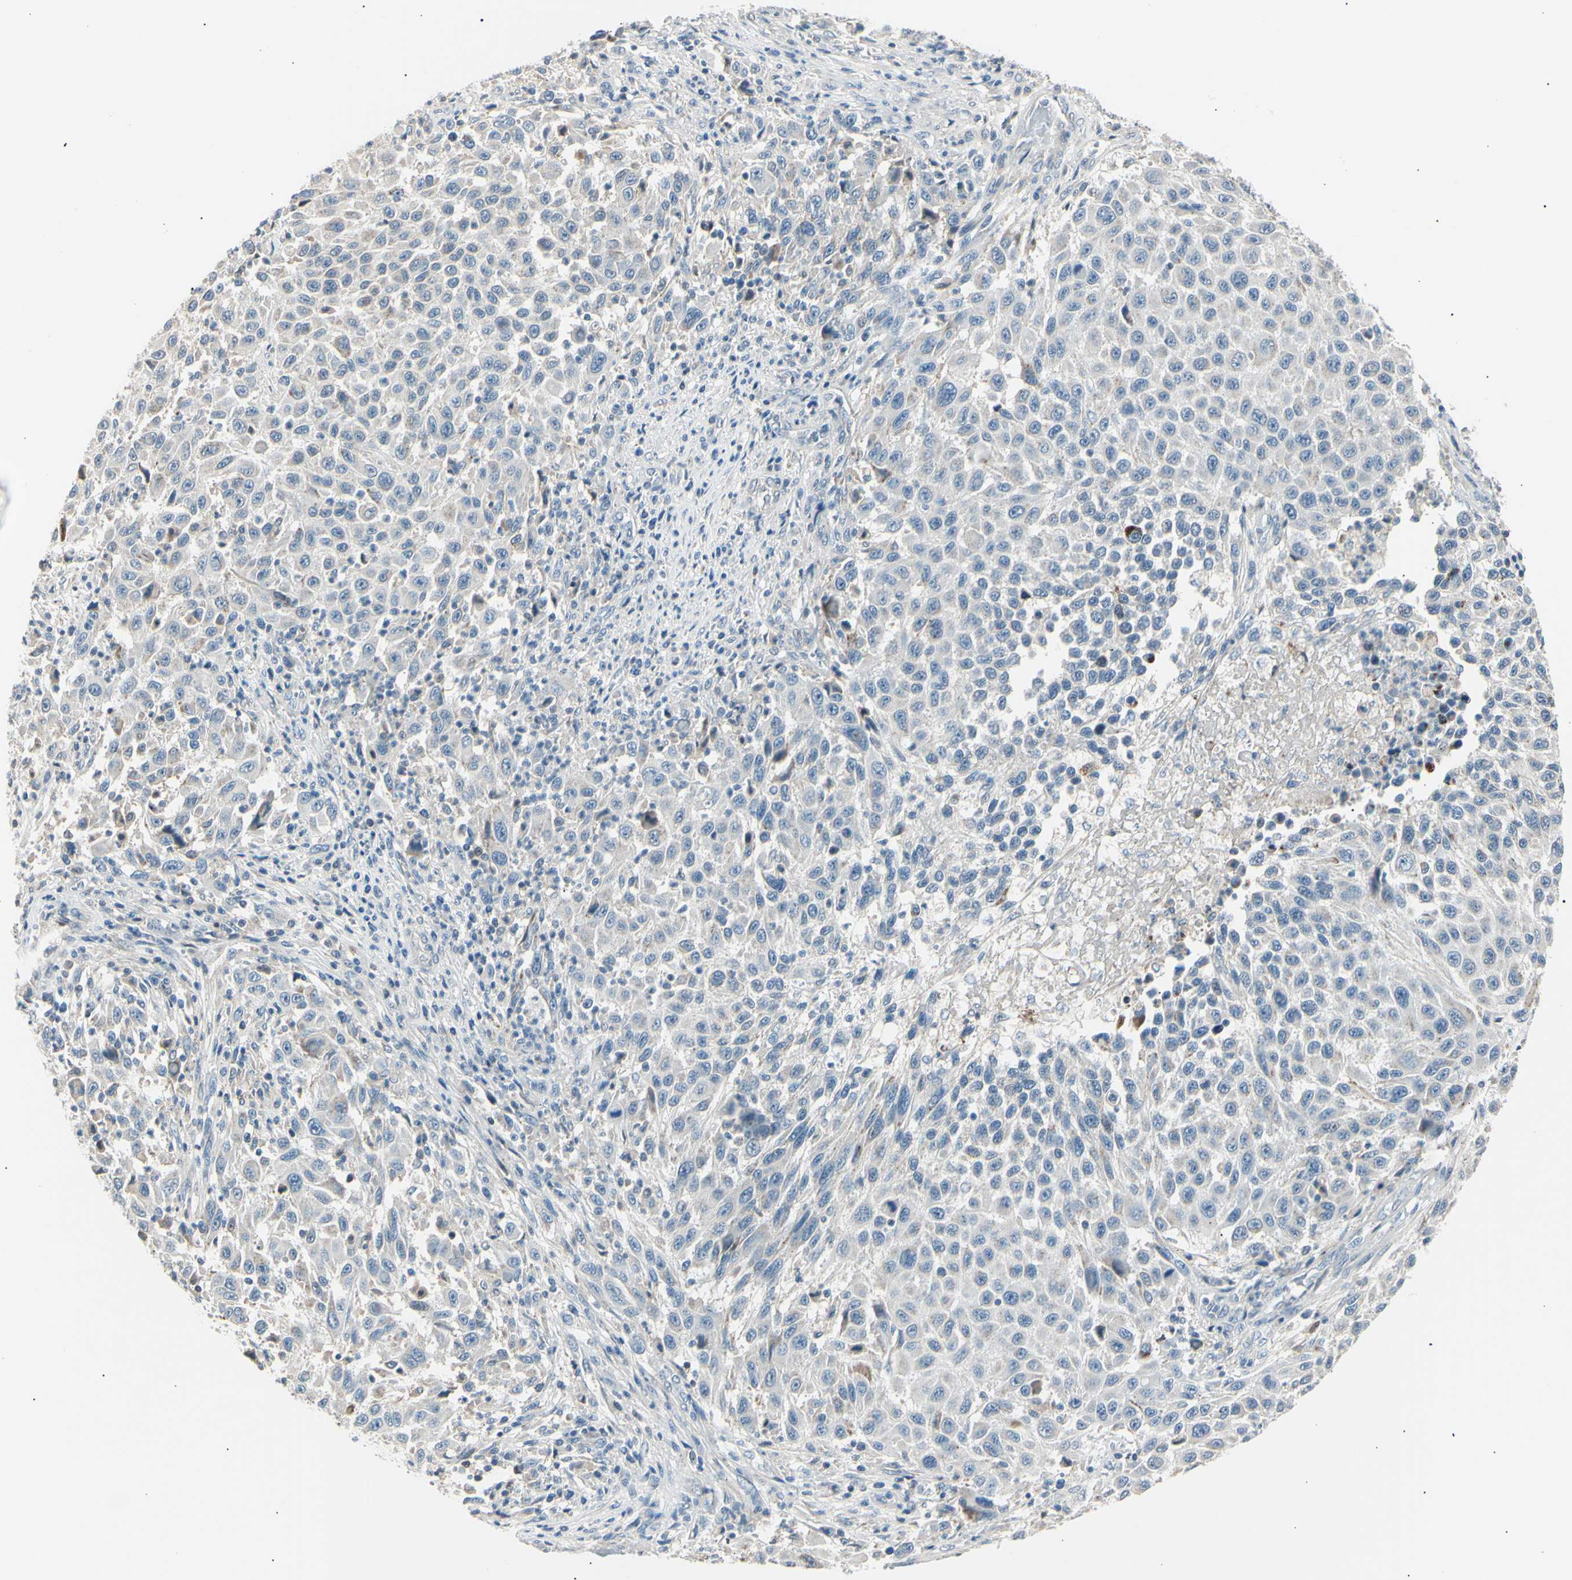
{"staining": {"intensity": "weak", "quantity": "<25%", "location": "cytoplasmic/membranous"}, "tissue": "melanoma", "cell_type": "Tumor cells", "image_type": "cancer", "snomed": [{"axis": "morphology", "description": "Malignant melanoma, Metastatic site"}, {"axis": "topography", "description": "Lymph node"}], "caption": "The immunohistochemistry photomicrograph has no significant positivity in tumor cells of malignant melanoma (metastatic site) tissue.", "gene": "LHPP", "patient": {"sex": "male", "age": 61}}